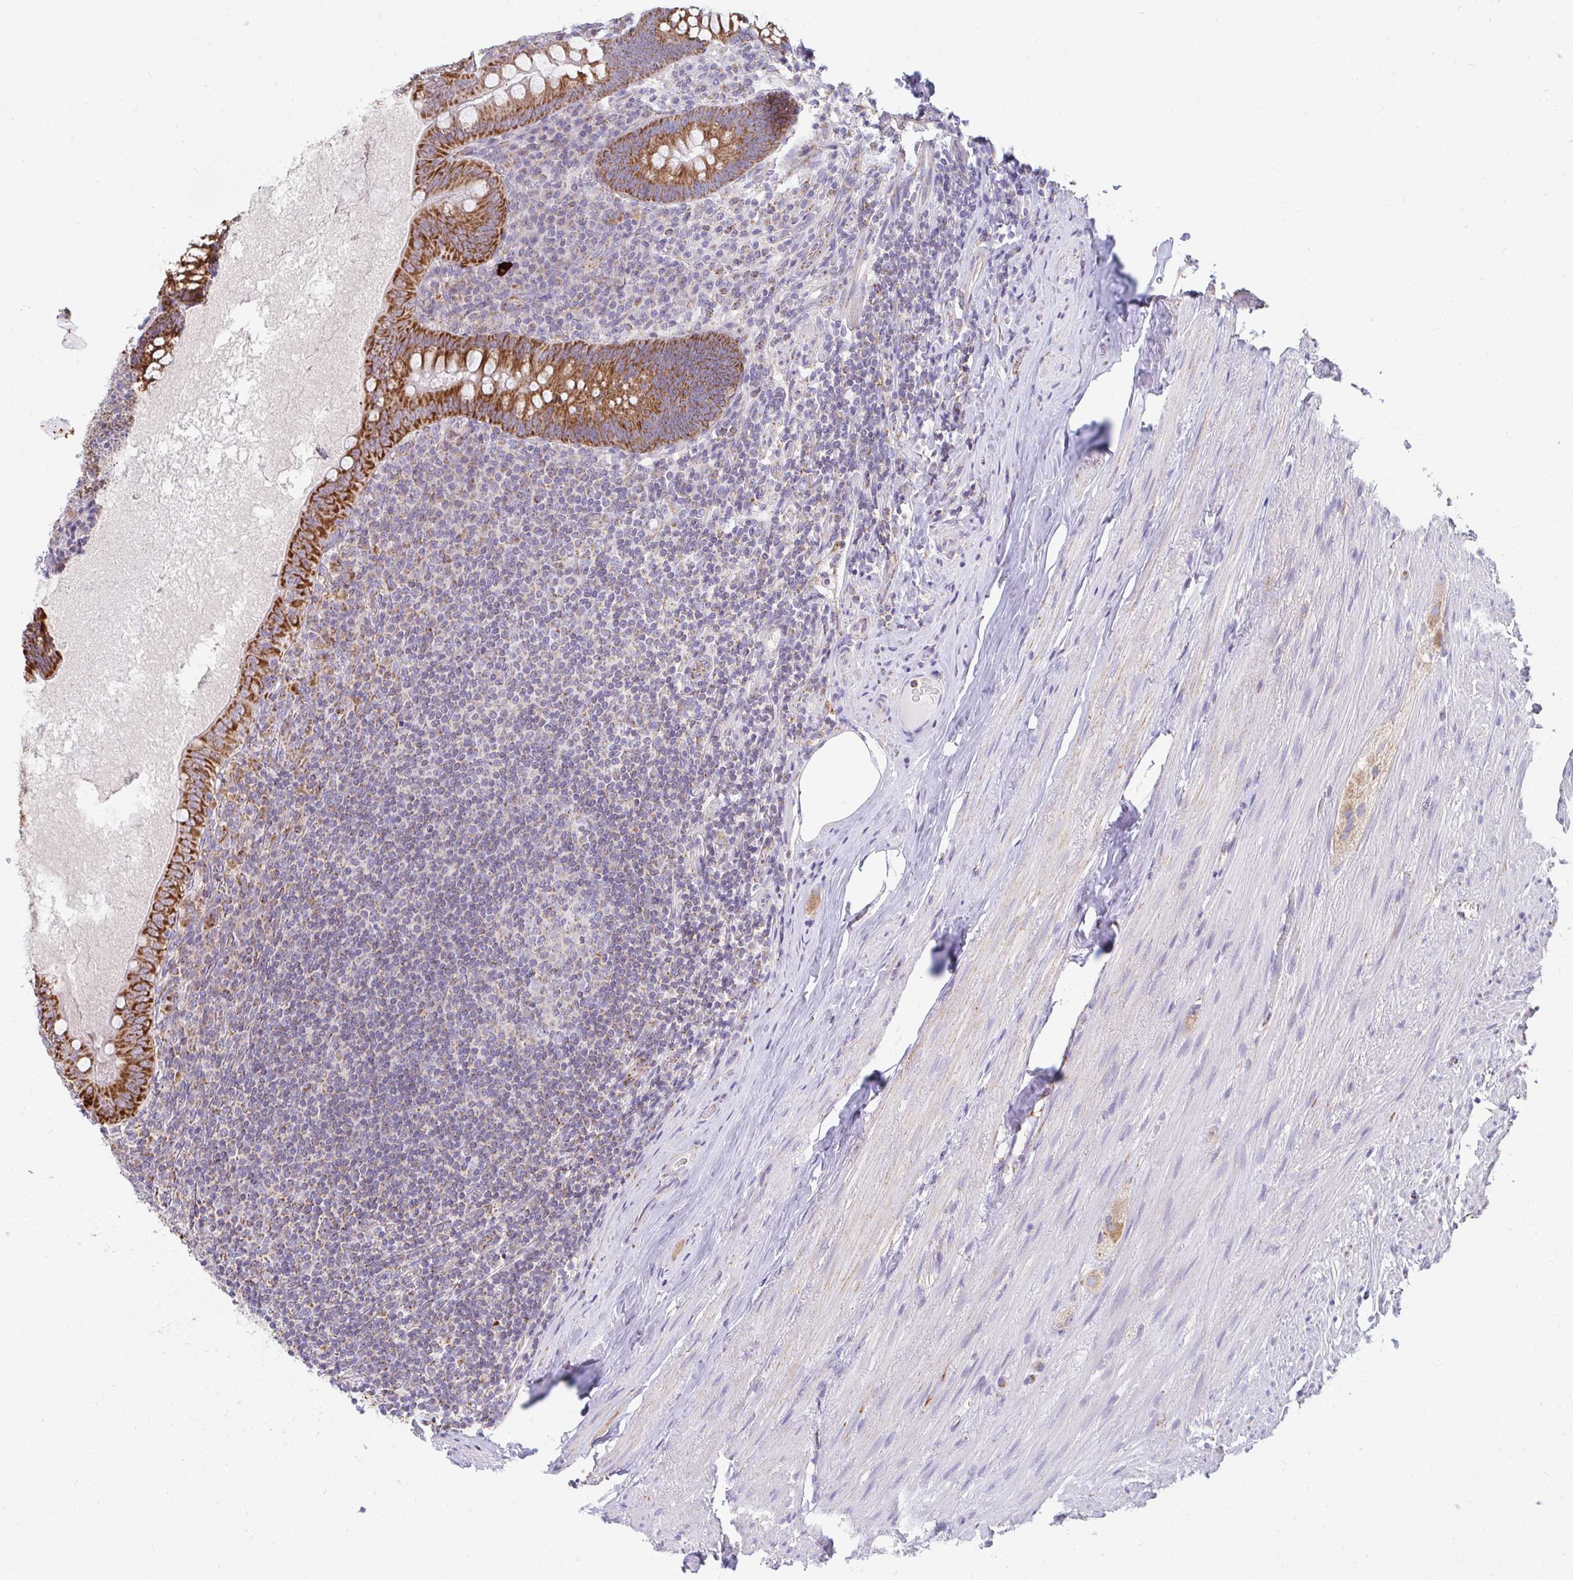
{"staining": {"intensity": "strong", "quantity": ">75%", "location": "cytoplasmic/membranous"}, "tissue": "appendix", "cell_type": "Glandular cells", "image_type": "normal", "snomed": [{"axis": "morphology", "description": "Normal tissue, NOS"}, {"axis": "topography", "description": "Appendix"}], "caption": "A high-resolution histopathology image shows immunohistochemistry staining of normal appendix, which demonstrates strong cytoplasmic/membranous positivity in about >75% of glandular cells. The protein is stained brown, and the nuclei are stained in blue (DAB IHC with brightfield microscopy, high magnification).", "gene": "FAHD1", "patient": {"sex": "male", "age": 71}}